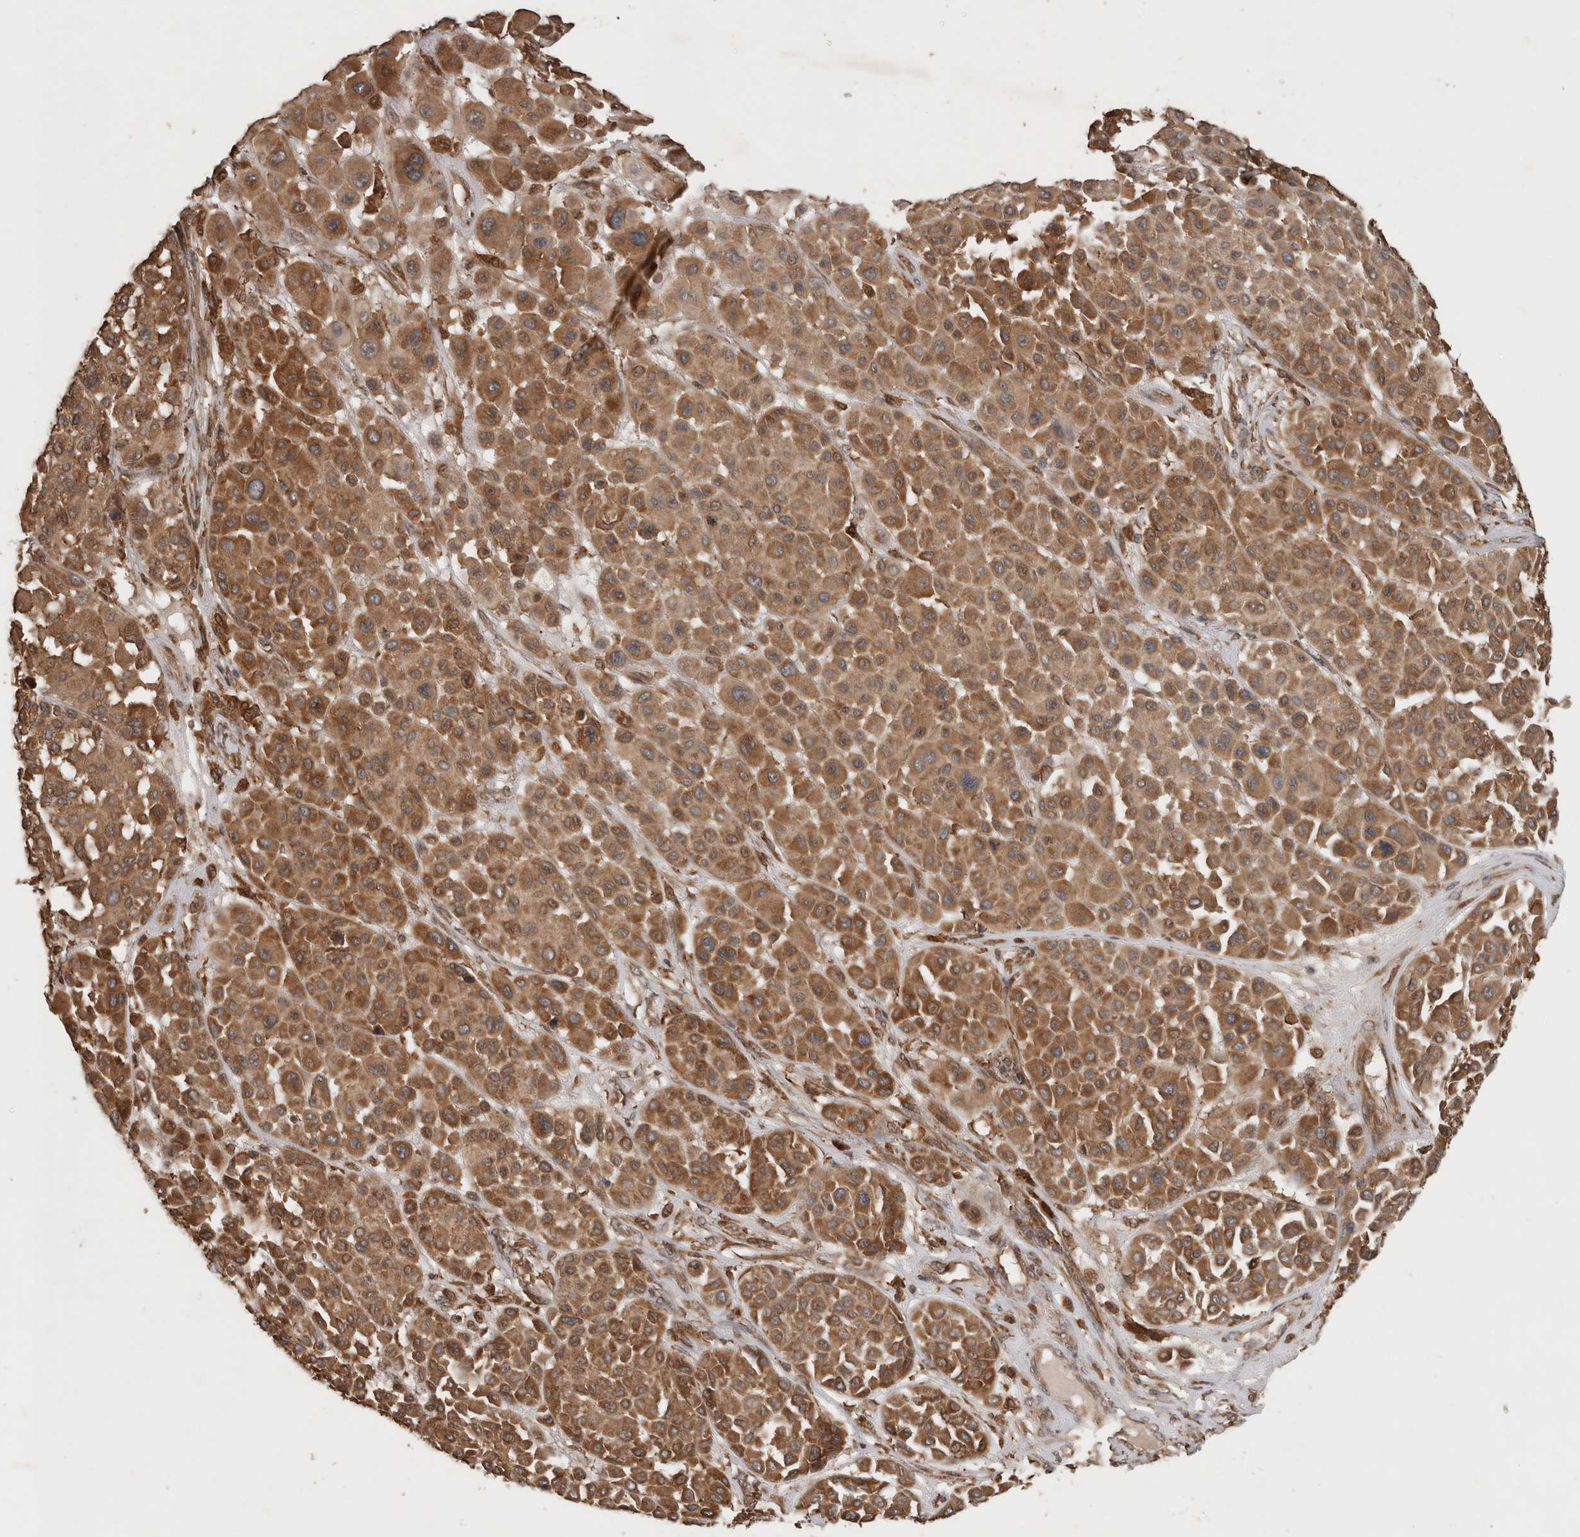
{"staining": {"intensity": "moderate", "quantity": ">75%", "location": "cytoplasmic/membranous"}, "tissue": "melanoma", "cell_type": "Tumor cells", "image_type": "cancer", "snomed": [{"axis": "morphology", "description": "Malignant melanoma, Metastatic site"}, {"axis": "topography", "description": "Soft tissue"}], "caption": "DAB (3,3'-diaminobenzidine) immunohistochemical staining of melanoma shows moderate cytoplasmic/membranous protein staining in about >75% of tumor cells.", "gene": "OTUD7B", "patient": {"sex": "male", "age": 41}}